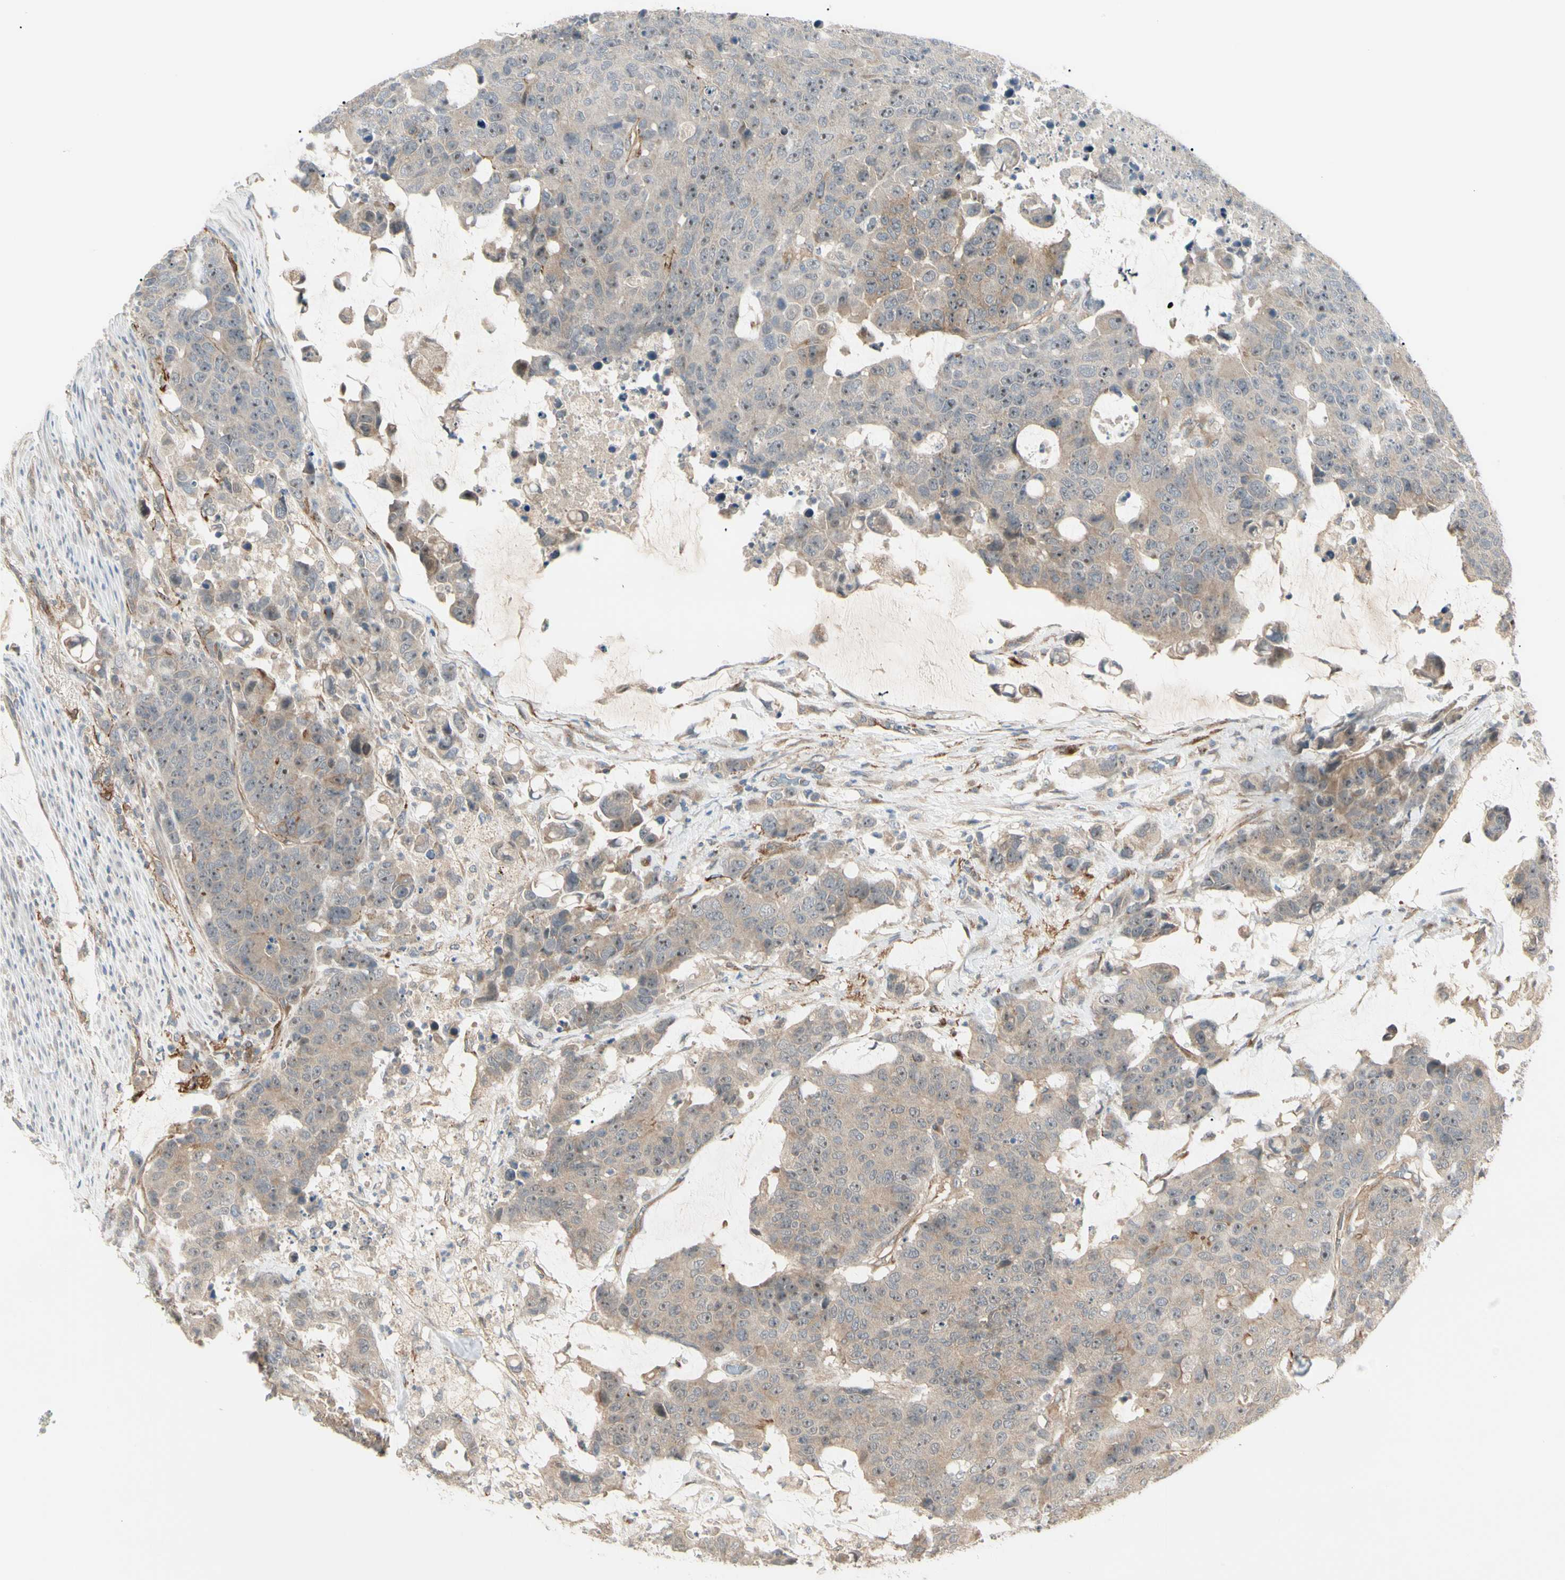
{"staining": {"intensity": "moderate", "quantity": ">75%", "location": "cytoplasmic/membranous"}, "tissue": "colorectal cancer", "cell_type": "Tumor cells", "image_type": "cancer", "snomed": [{"axis": "morphology", "description": "Adenocarcinoma, NOS"}, {"axis": "topography", "description": "Colon"}], "caption": "A photomicrograph of human colorectal cancer stained for a protein exhibits moderate cytoplasmic/membranous brown staining in tumor cells.", "gene": "F2R", "patient": {"sex": "female", "age": 86}}